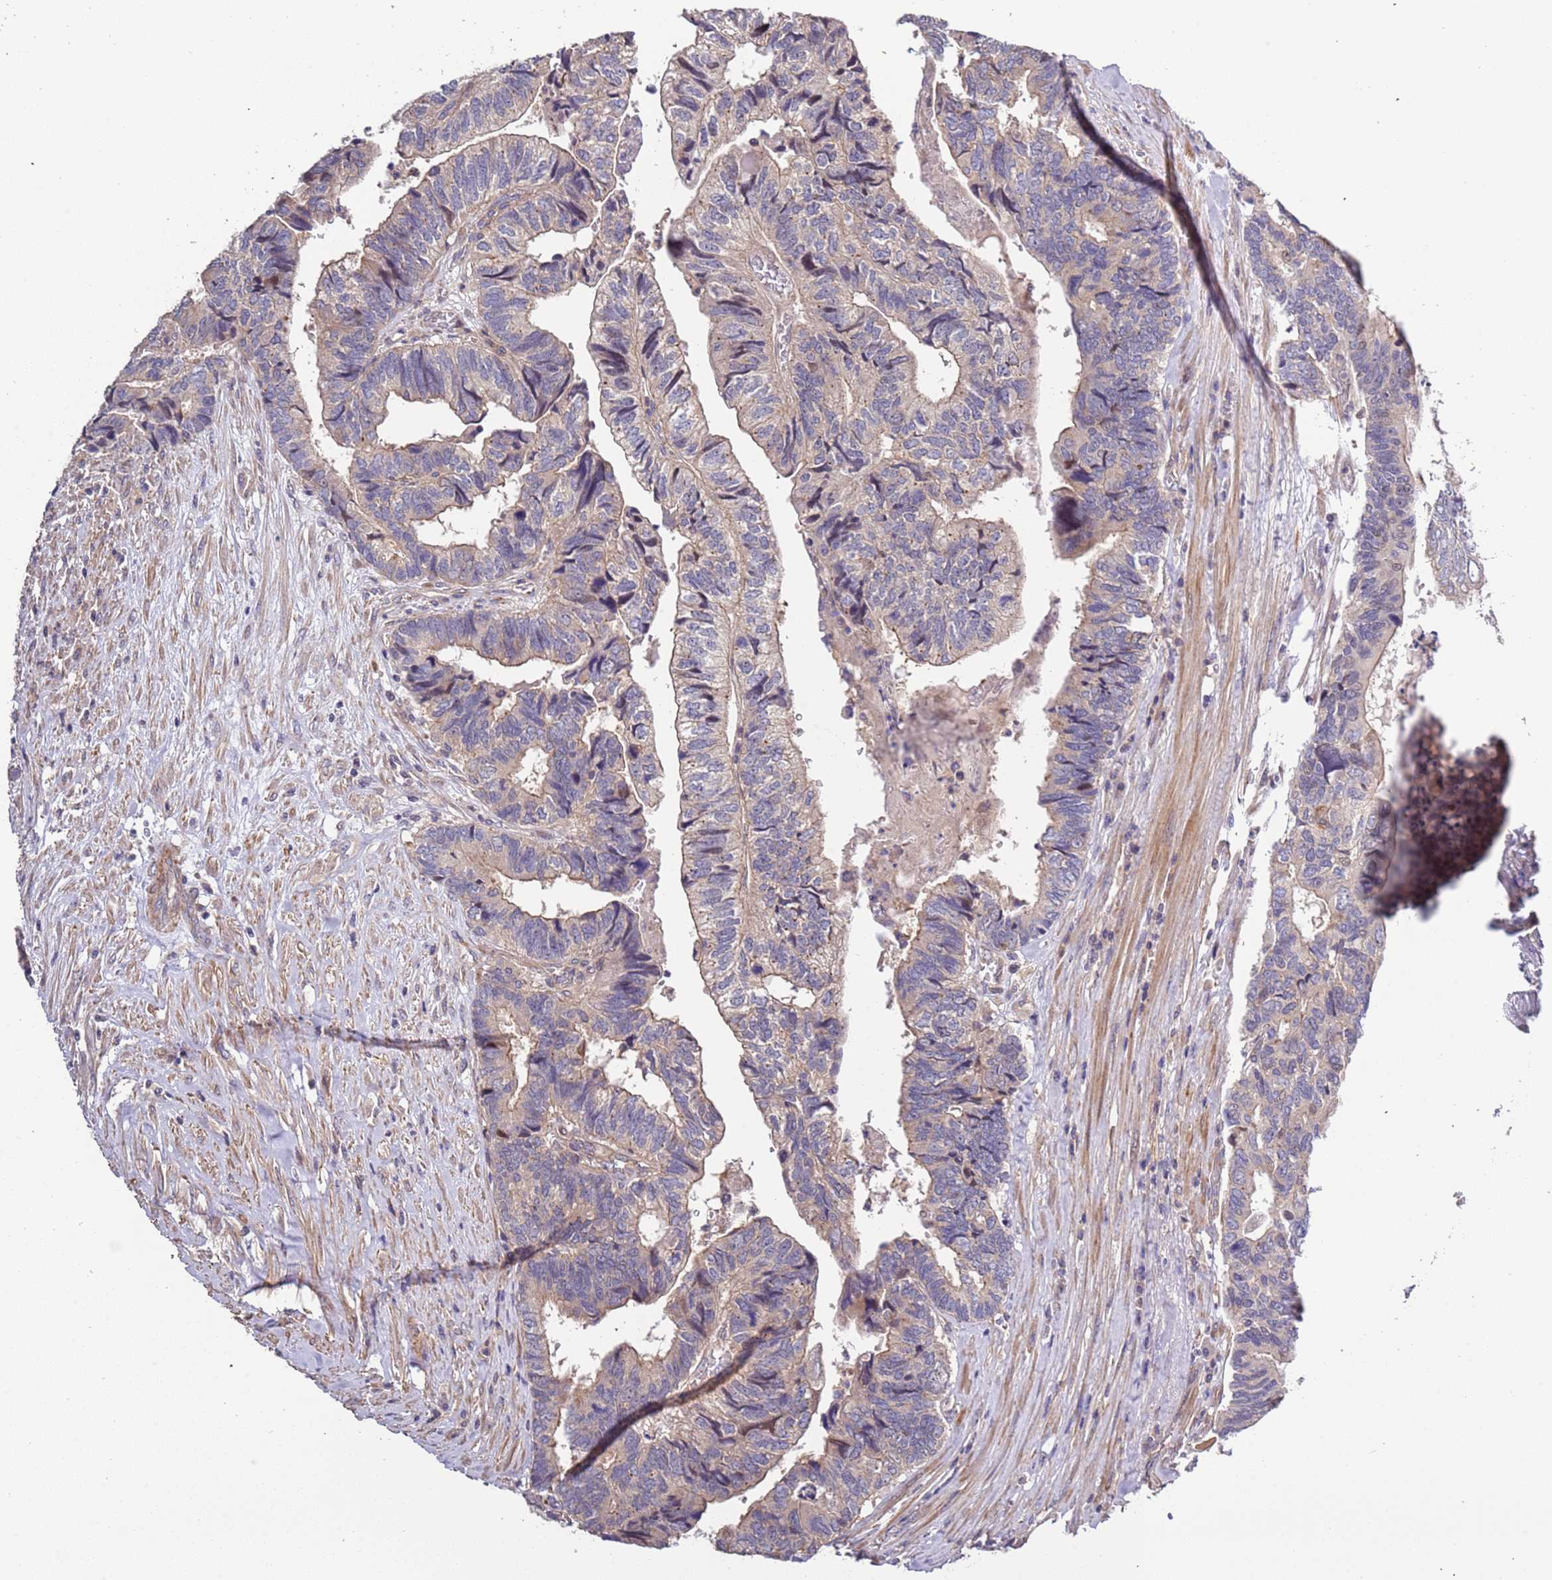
{"staining": {"intensity": "weak", "quantity": "25%-75%", "location": "cytoplasmic/membranous"}, "tissue": "colorectal cancer", "cell_type": "Tumor cells", "image_type": "cancer", "snomed": [{"axis": "morphology", "description": "Adenocarcinoma, NOS"}, {"axis": "topography", "description": "Colon"}], "caption": "This image demonstrates adenocarcinoma (colorectal) stained with immunohistochemistry to label a protein in brown. The cytoplasmic/membranous of tumor cells show weak positivity for the protein. Nuclei are counter-stained blue.", "gene": "LAMB4", "patient": {"sex": "female", "age": 67}}